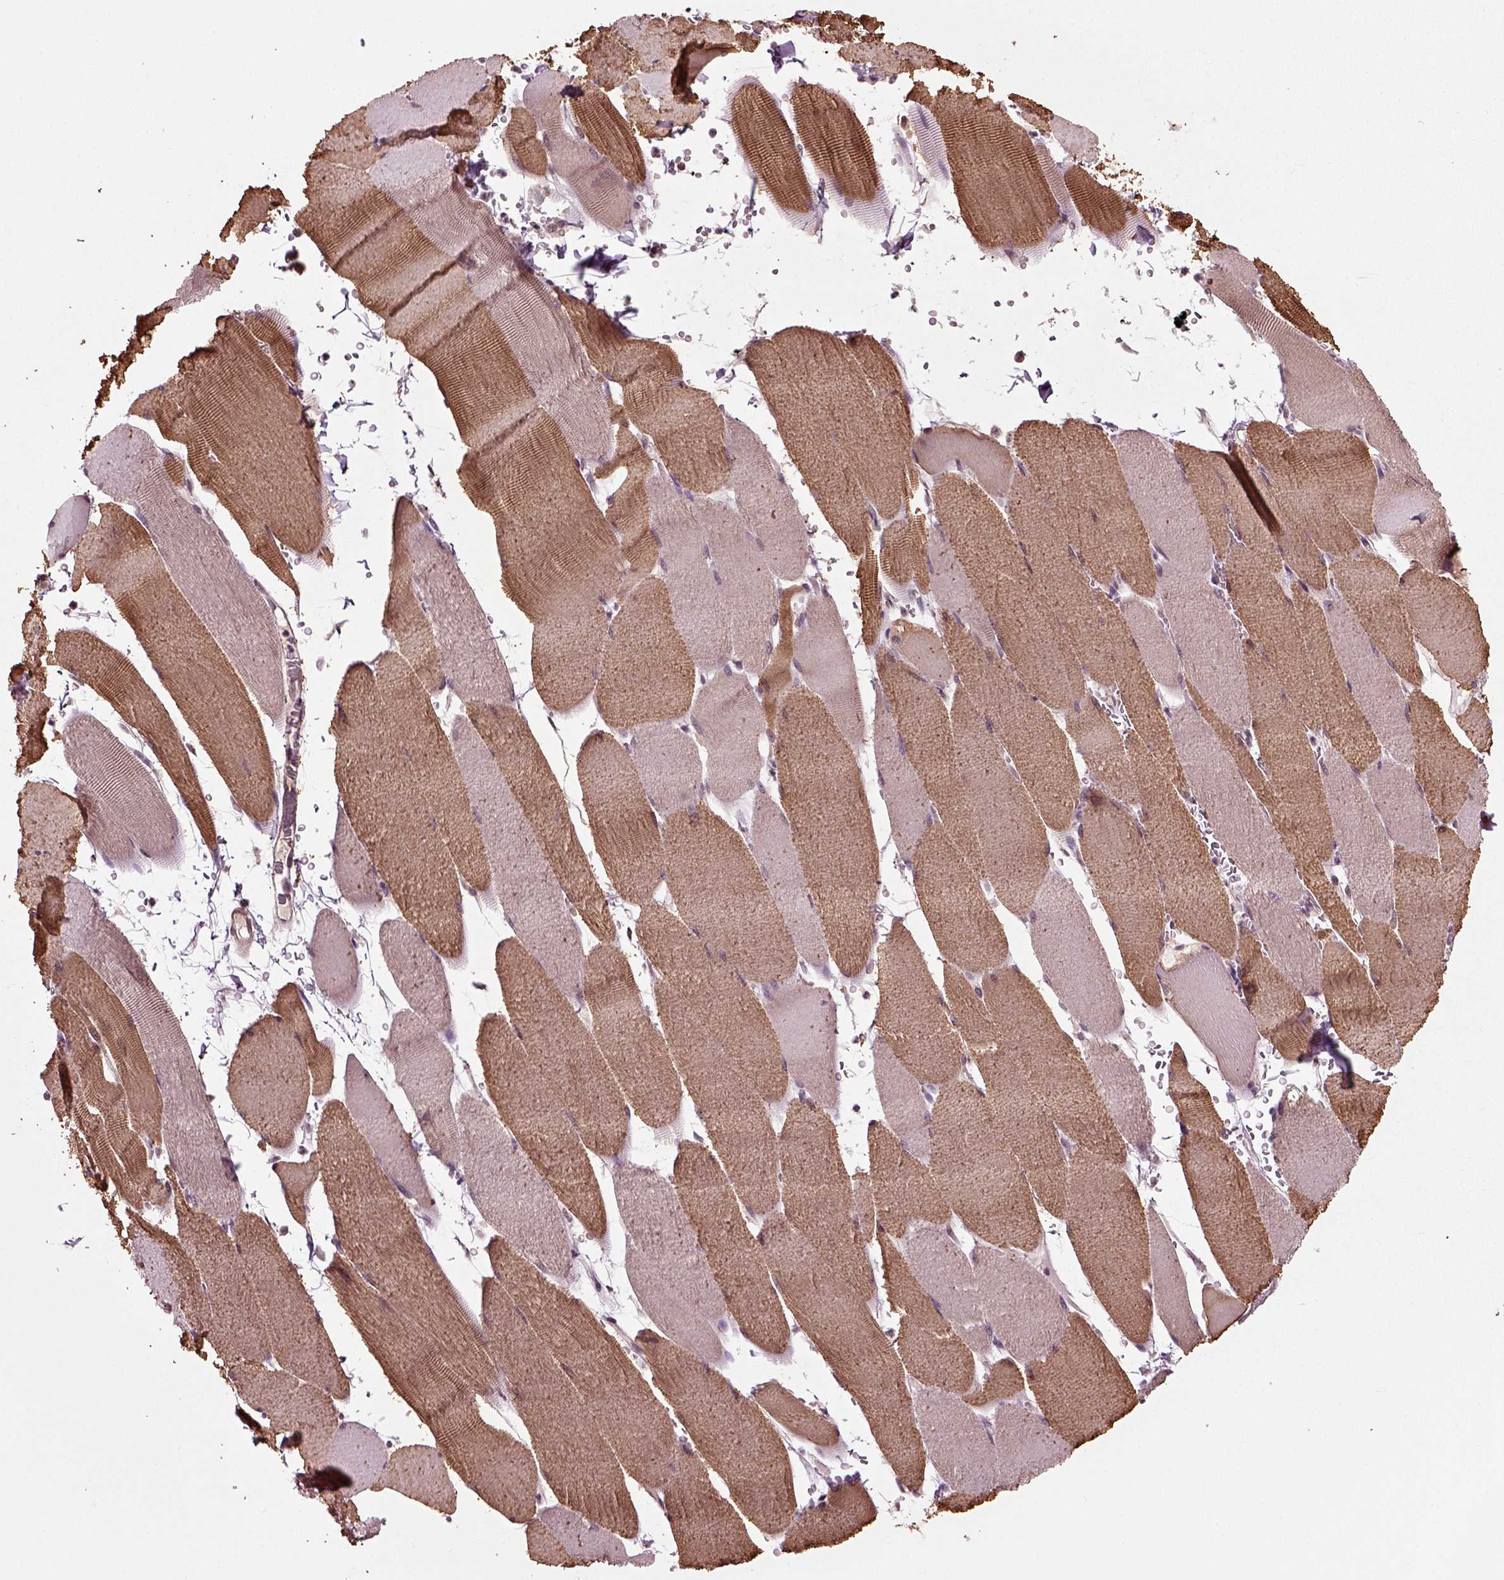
{"staining": {"intensity": "moderate", "quantity": ">75%", "location": "cytoplasmic/membranous"}, "tissue": "skeletal muscle", "cell_type": "Myocytes", "image_type": "normal", "snomed": [{"axis": "morphology", "description": "Normal tissue, NOS"}, {"axis": "topography", "description": "Skeletal muscle"}], "caption": "This image displays IHC staining of benign human skeletal muscle, with medium moderate cytoplasmic/membranous positivity in approximately >75% of myocytes.", "gene": "KNSTRN", "patient": {"sex": "male", "age": 56}}